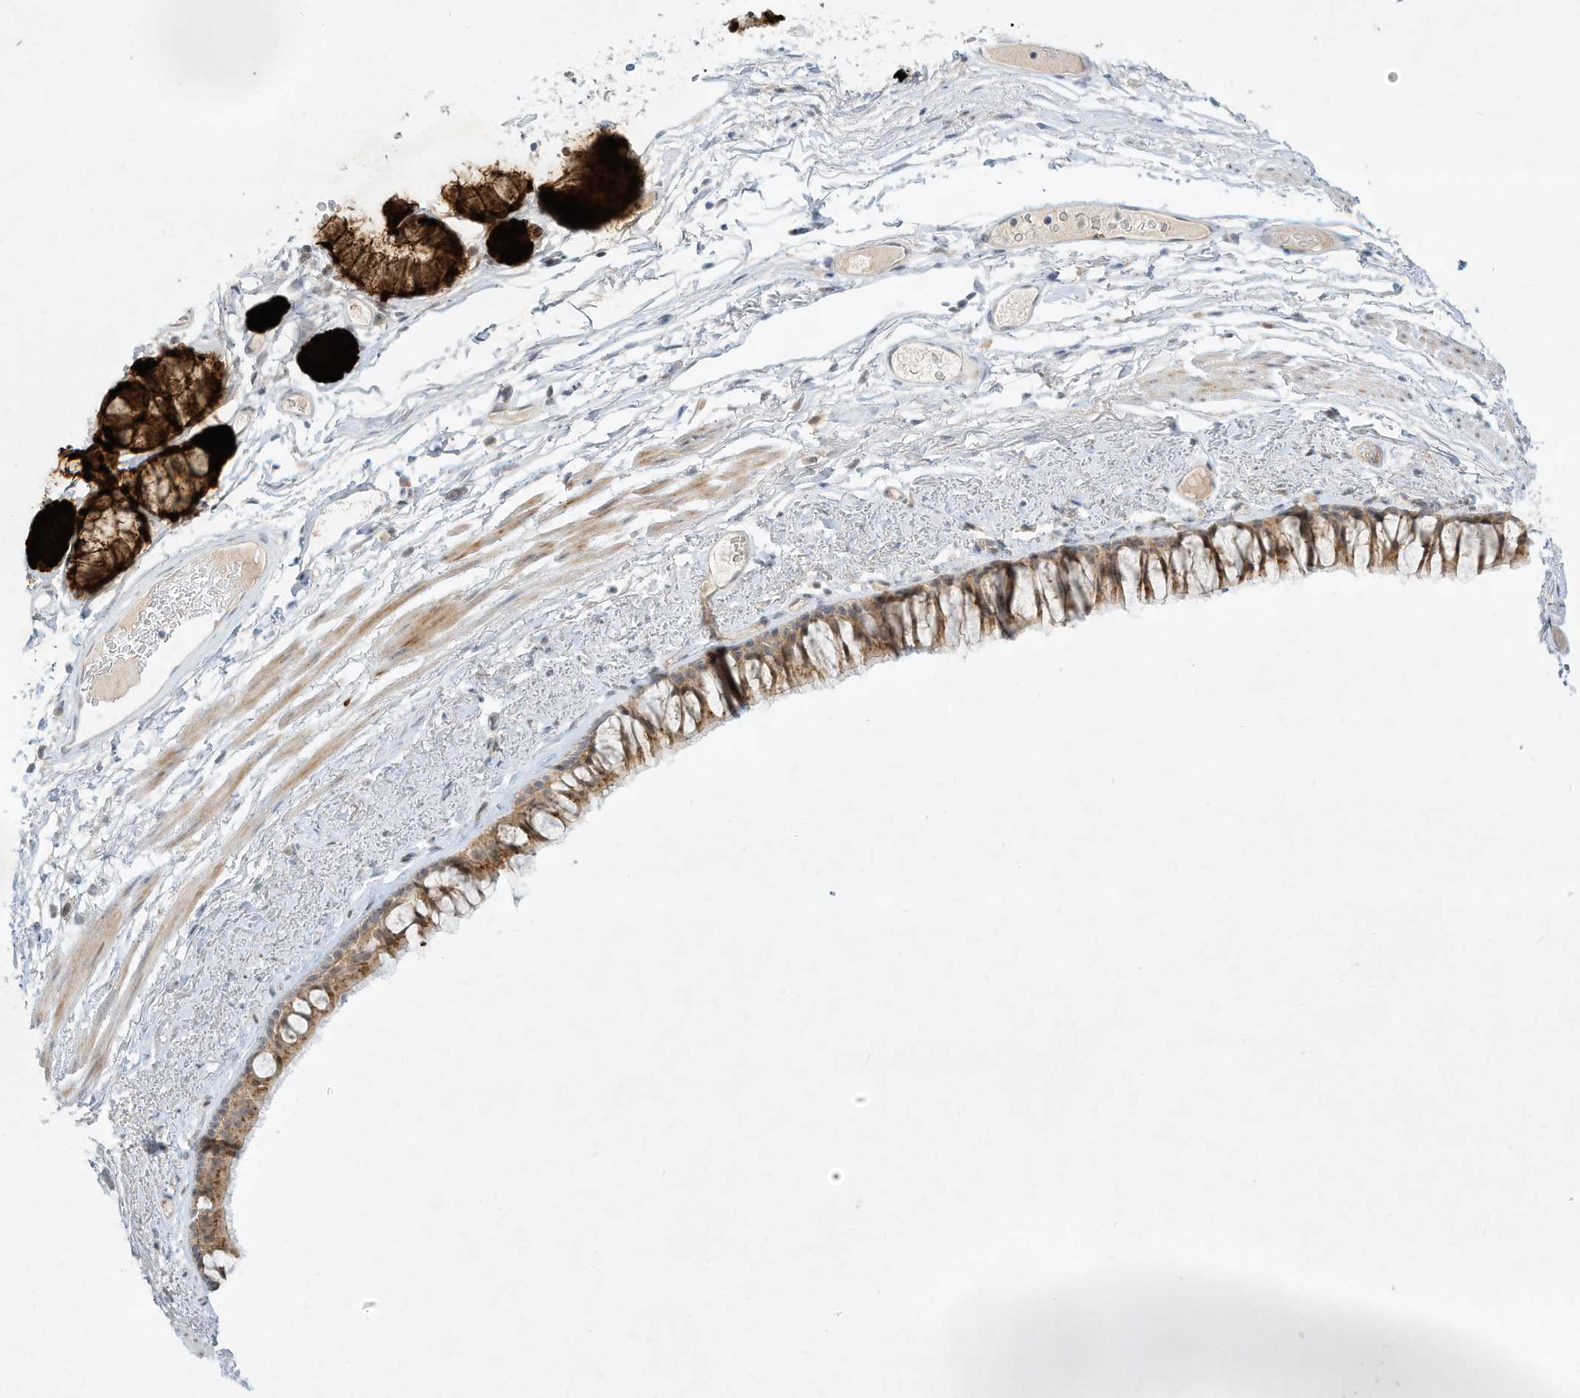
{"staining": {"intensity": "moderate", "quantity": "25%-75%", "location": "cytoplasmic/membranous"}, "tissue": "bronchus", "cell_type": "Respiratory epithelial cells", "image_type": "normal", "snomed": [{"axis": "morphology", "description": "Normal tissue, NOS"}, {"axis": "topography", "description": "Cartilage tissue"}, {"axis": "topography", "description": "Bronchus"}], "caption": "Immunohistochemistry (DAB (3,3'-diaminobenzidine)) staining of benign bronchus shows moderate cytoplasmic/membranous protein positivity in about 25%-75% of respiratory epithelial cells. Immunohistochemistry (ihc) stains the protein of interest in brown and the nuclei are stained blue.", "gene": "PAK6", "patient": {"sex": "female", "age": 73}}